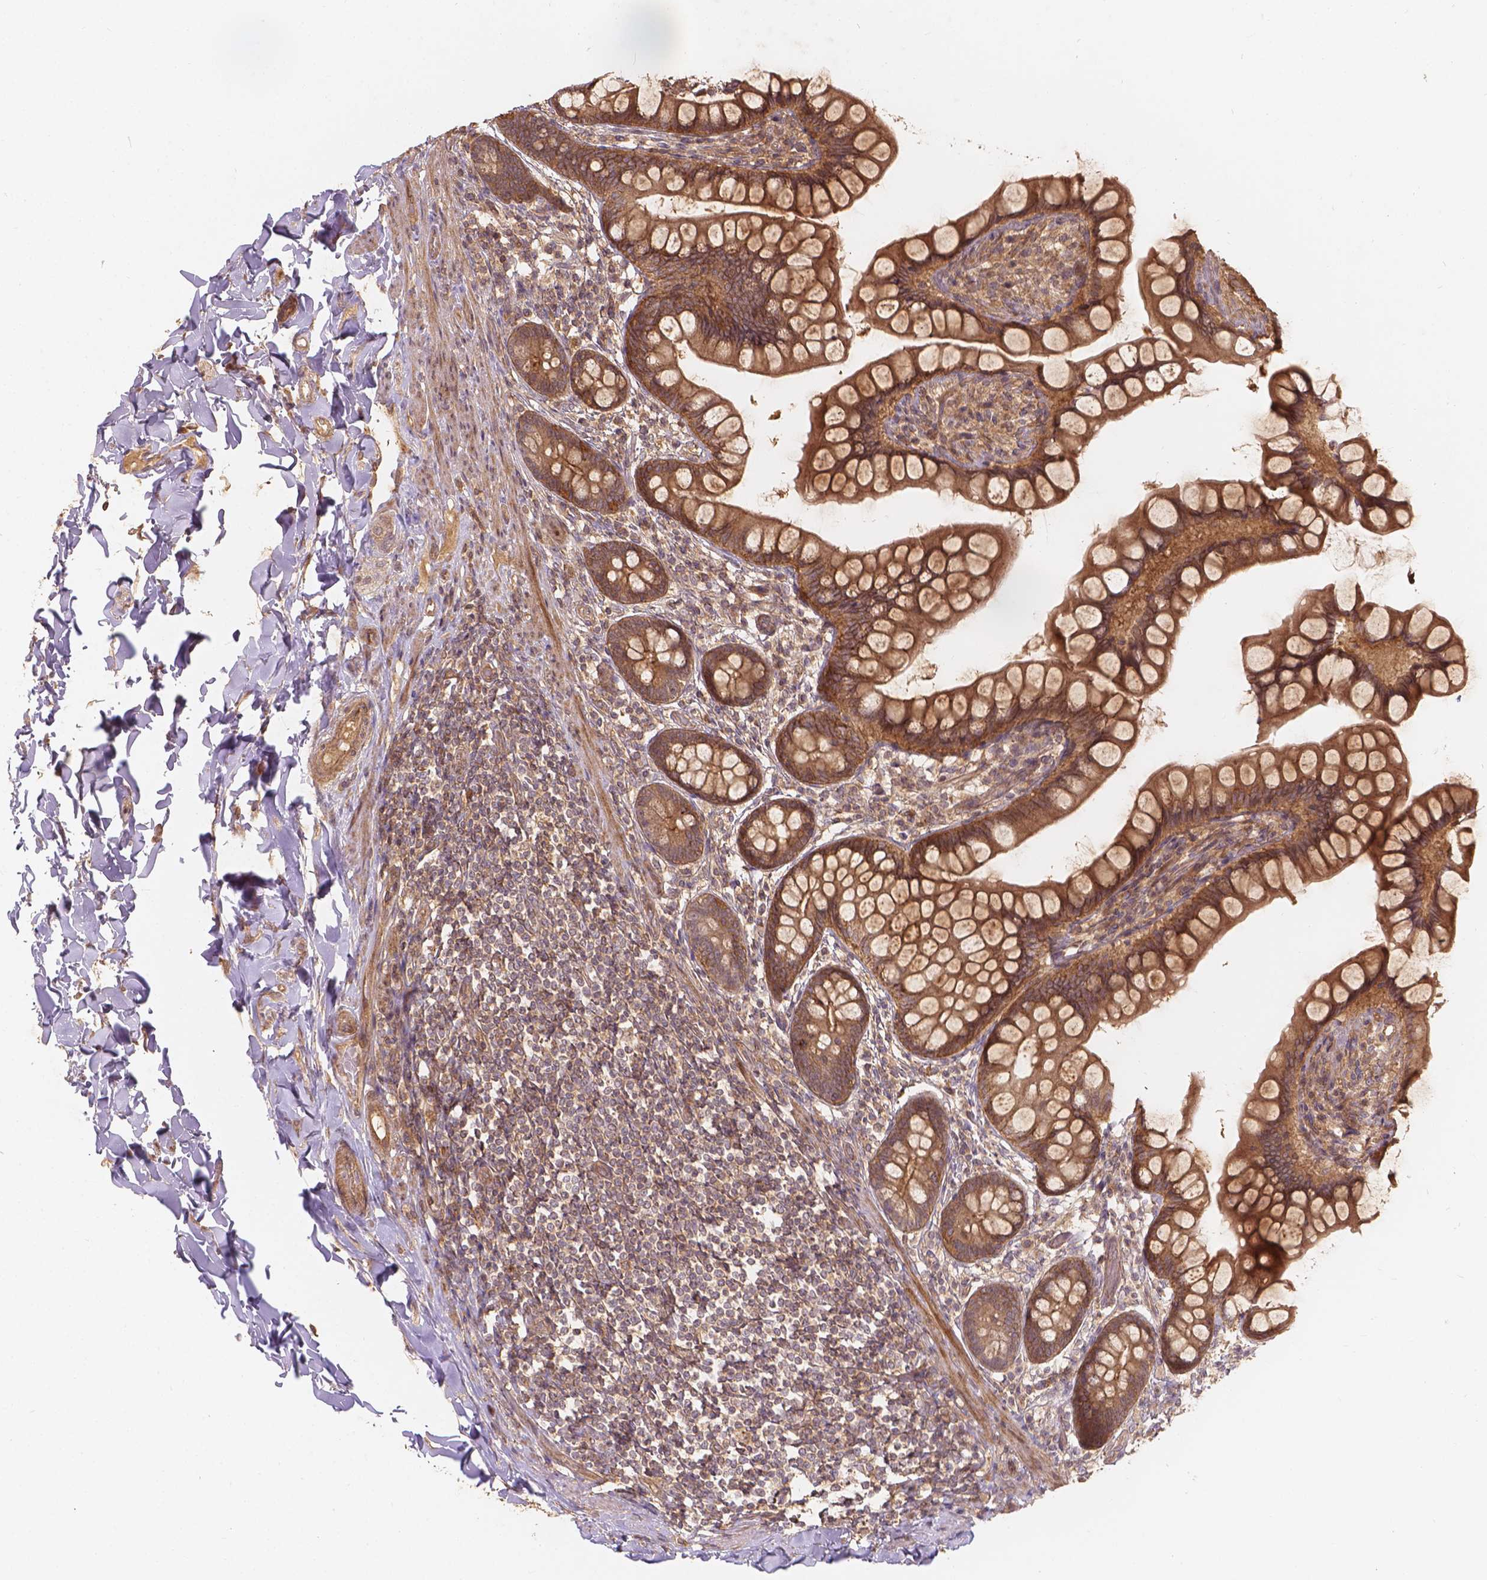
{"staining": {"intensity": "moderate", "quantity": ">75%", "location": "cytoplasmic/membranous"}, "tissue": "small intestine", "cell_type": "Glandular cells", "image_type": "normal", "snomed": [{"axis": "morphology", "description": "Normal tissue, NOS"}, {"axis": "topography", "description": "Small intestine"}], "caption": "The photomicrograph displays a brown stain indicating the presence of a protein in the cytoplasmic/membranous of glandular cells in small intestine. (DAB = brown stain, brightfield microscopy at high magnification).", "gene": "XPR1", "patient": {"sex": "male", "age": 70}}